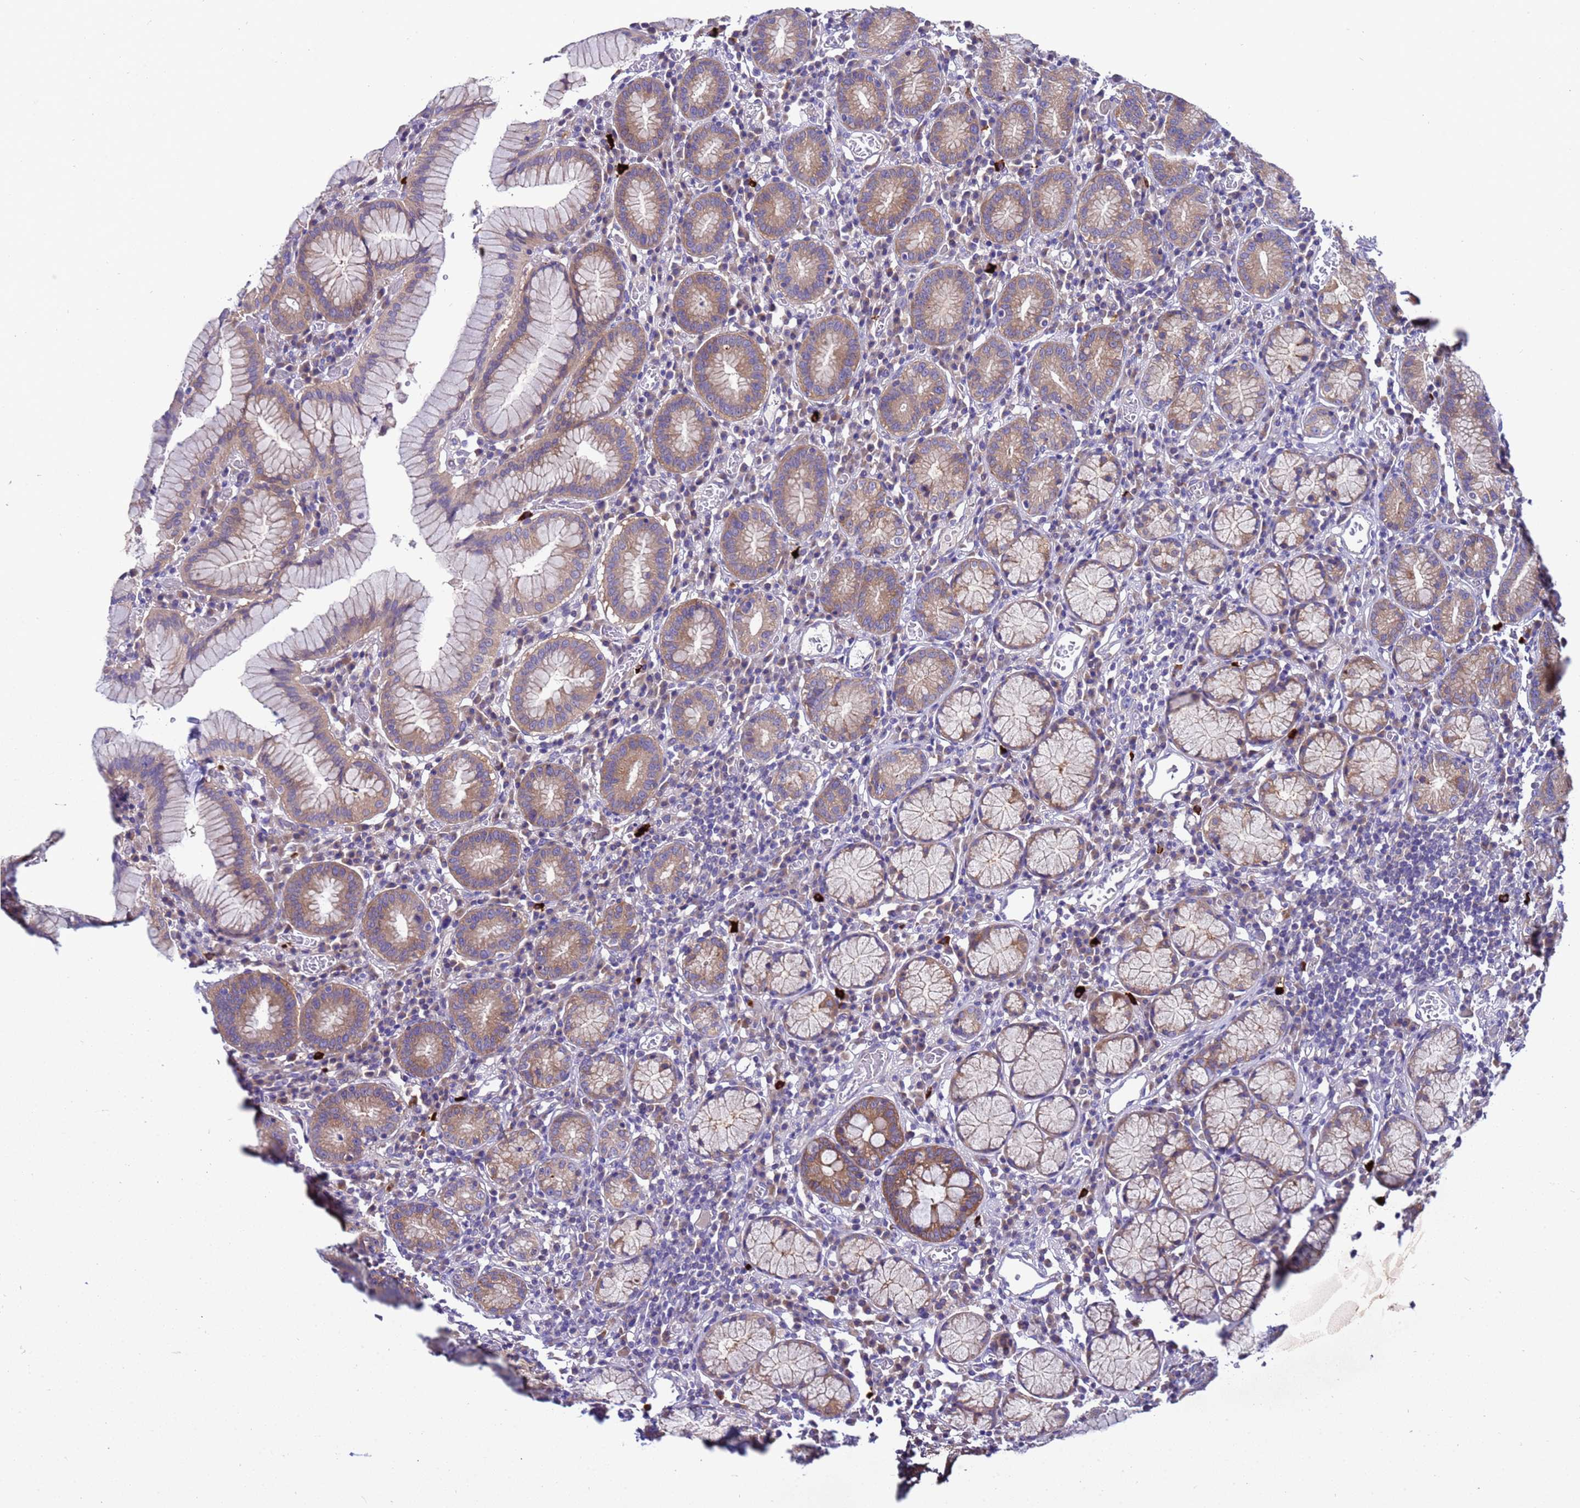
{"staining": {"intensity": "moderate", "quantity": ">75%", "location": "cytoplasmic/membranous"}, "tissue": "stomach", "cell_type": "Glandular cells", "image_type": "normal", "snomed": [{"axis": "morphology", "description": "Normal tissue, NOS"}, {"axis": "topography", "description": "Stomach"}], "caption": "Immunohistochemistry (IHC) of benign human stomach demonstrates medium levels of moderate cytoplasmic/membranous staining in approximately >75% of glandular cells. (Stains: DAB in brown, nuclei in blue, Microscopy: brightfield microscopy at high magnification).", "gene": "RC3H2", "patient": {"sex": "male", "age": 55}}